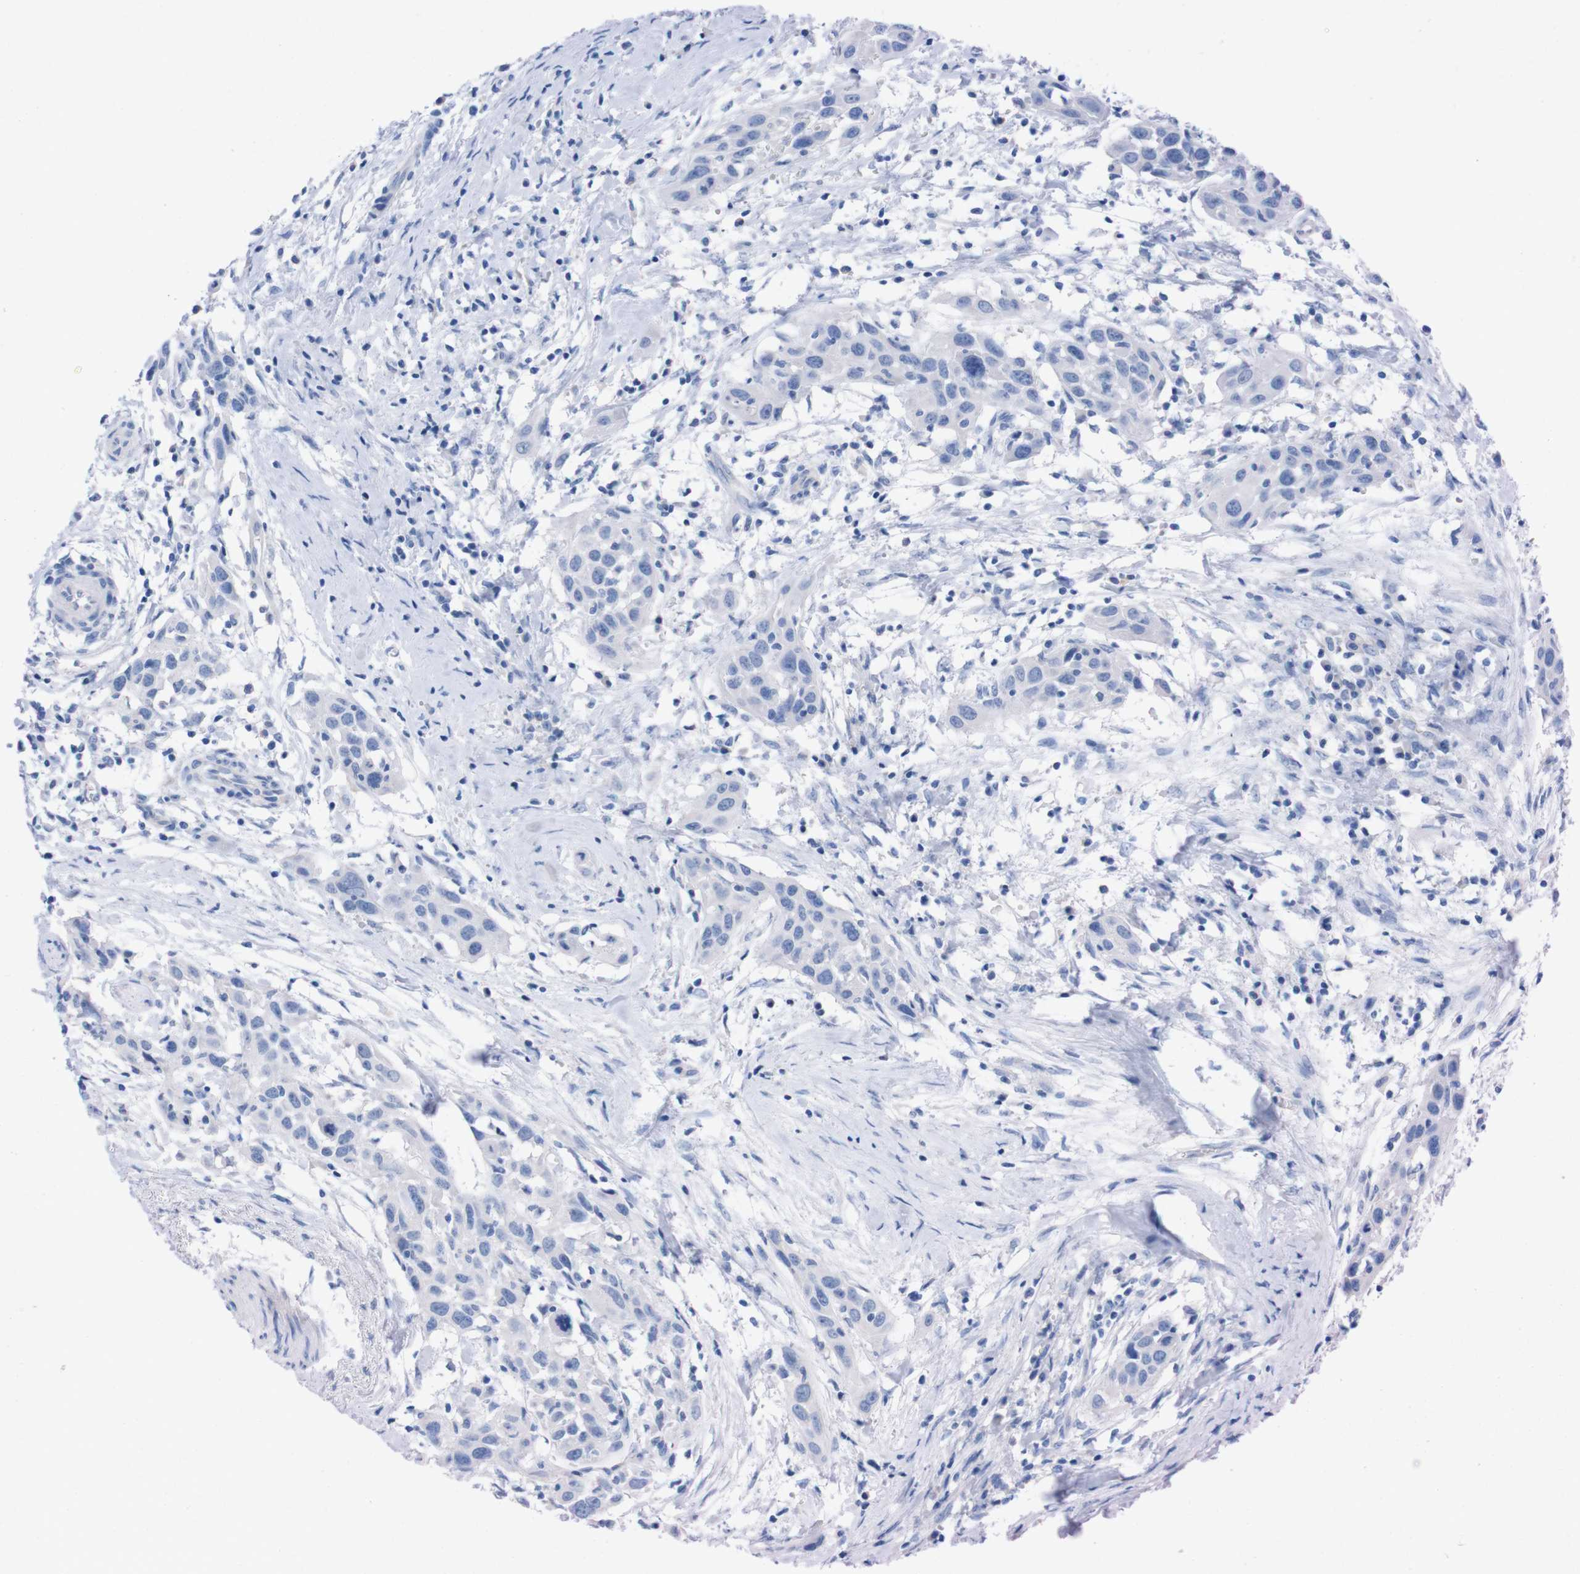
{"staining": {"intensity": "negative", "quantity": "none", "location": "none"}, "tissue": "head and neck cancer", "cell_type": "Tumor cells", "image_type": "cancer", "snomed": [{"axis": "morphology", "description": "Squamous cell carcinoma, NOS"}, {"axis": "topography", "description": "Oral tissue"}, {"axis": "topography", "description": "Head-Neck"}], "caption": "Immunohistochemical staining of head and neck cancer (squamous cell carcinoma) displays no significant expression in tumor cells.", "gene": "TMEM243", "patient": {"sex": "female", "age": 50}}